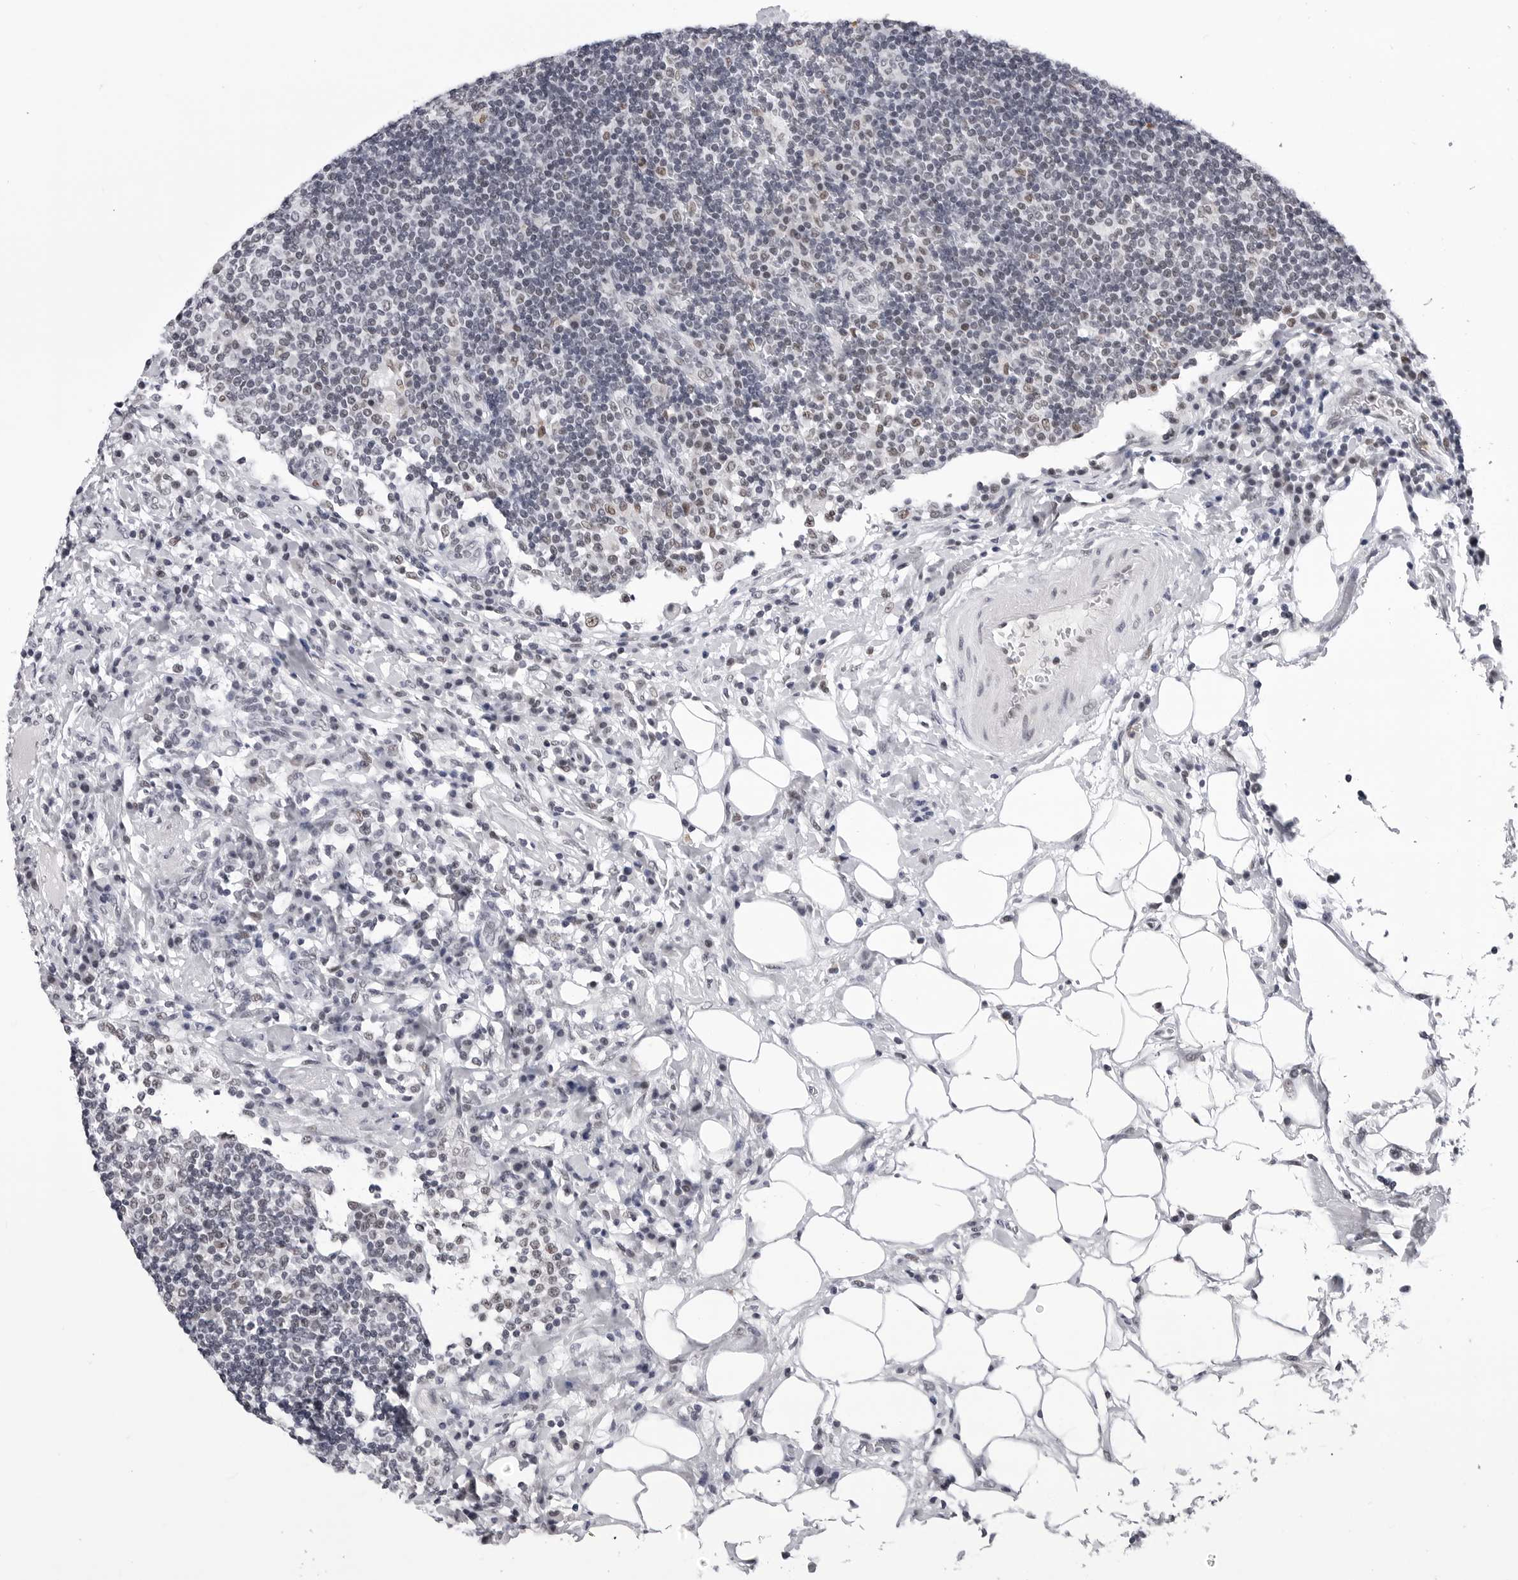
{"staining": {"intensity": "weak", "quantity": "<25%", "location": "nuclear"}, "tissue": "lymph node", "cell_type": "Germinal center cells", "image_type": "normal", "snomed": [{"axis": "morphology", "description": "Normal tissue, NOS"}, {"axis": "topography", "description": "Lymph node"}], "caption": "A high-resolution histopathology image shows immunohistochemistry (IHC) staining of unremarkable lymph node, which reveals no significant staining in germinal center cells.", "gene": "SF3B4", "patient": {"sex": "female", "age": 53}}